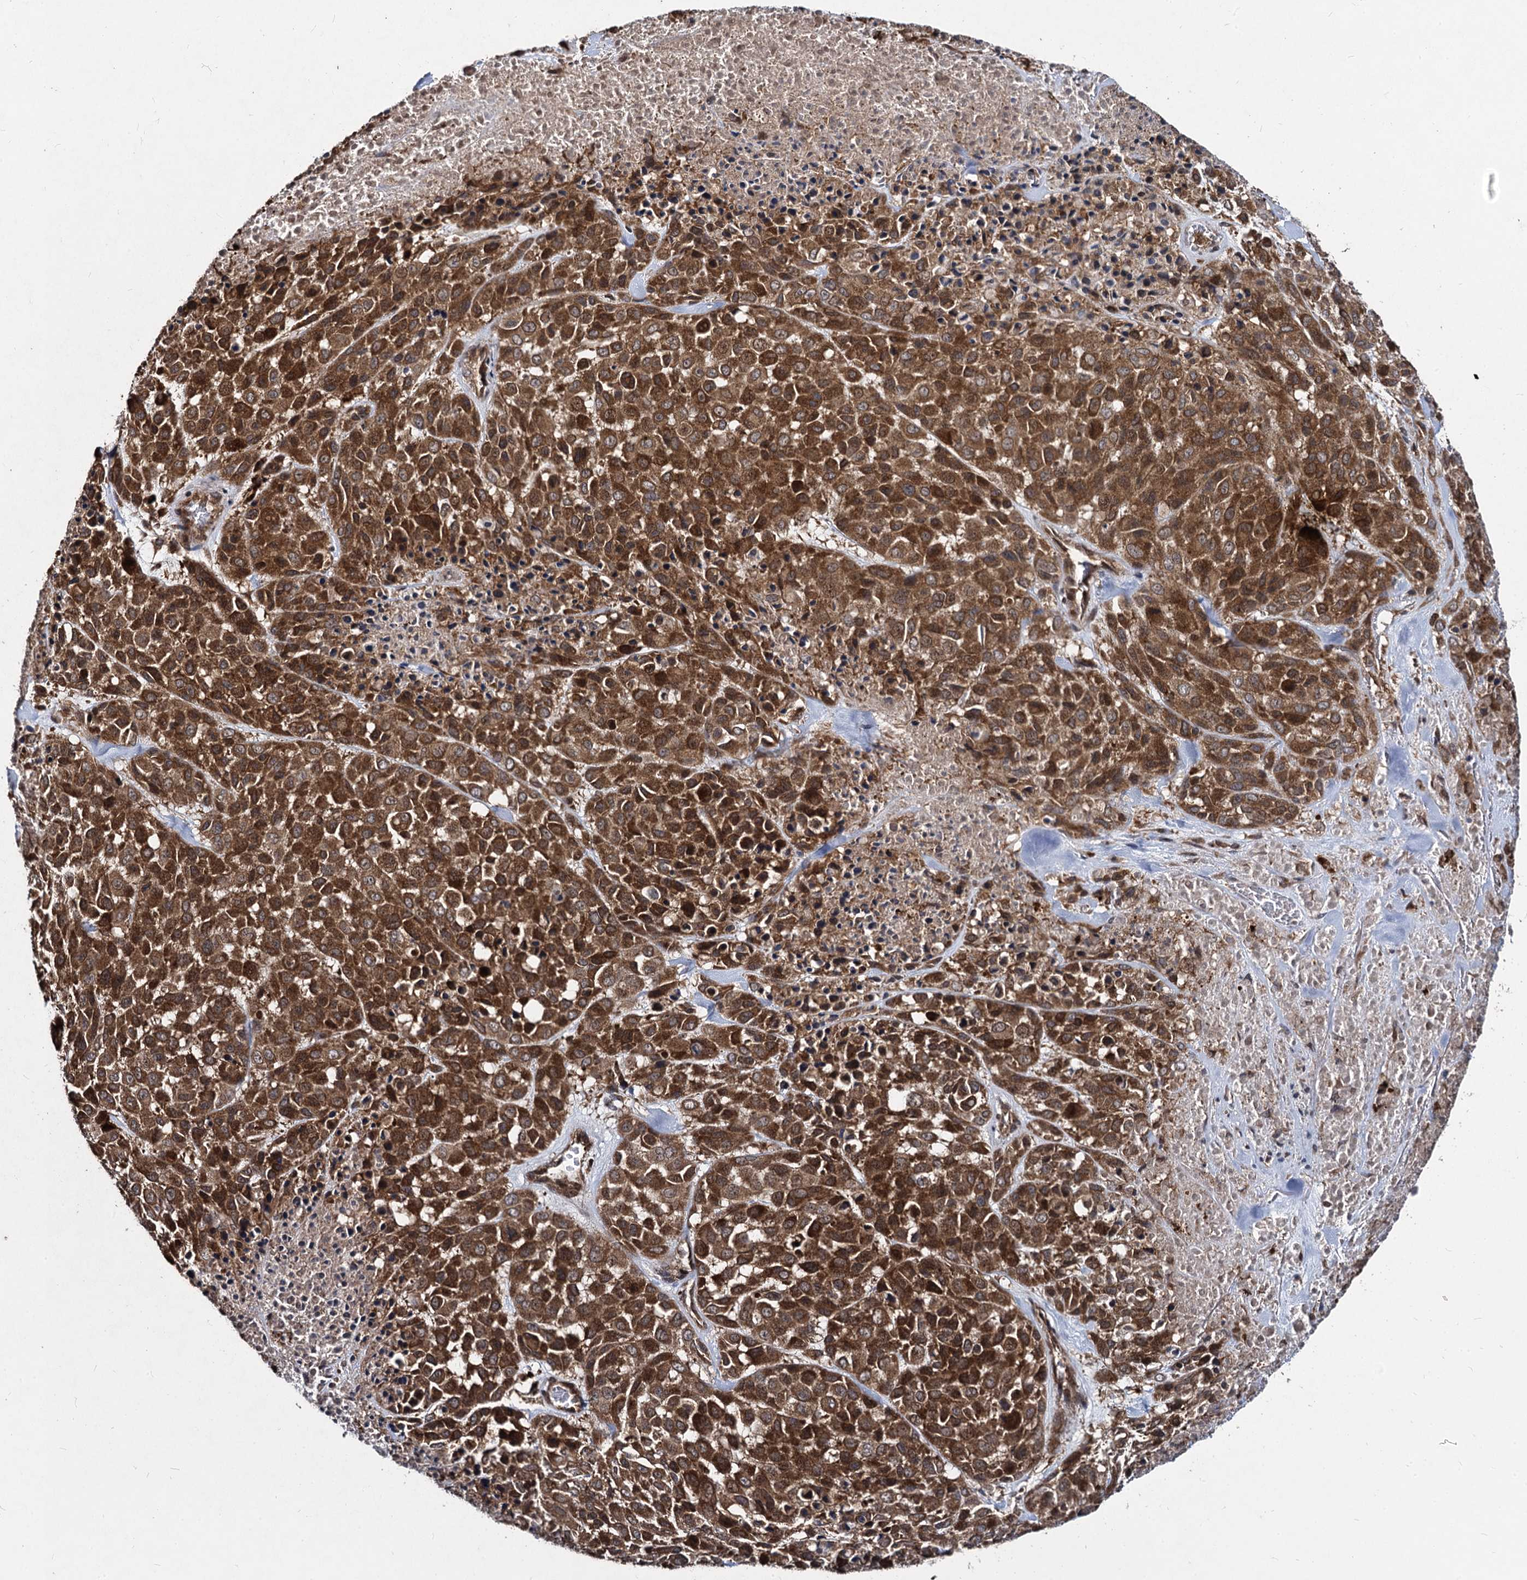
{"staining": {"intensity": "moderate", "quantity": ">75%", "location": "cytoplasmic/membranous"}, "tissue": "melanoma", "cell_type": "Tumor cells", "image_type": "cancer", "snomed": [{"axis": "morphology", "description": "Malignant melanoma, Metastatic site"}, {"axis": "topography", "description": "Skin"}], "caption": "High-power microscopy captured an immunohistochemistry image of malignant melanoma (metastatic site), revealing moderate cytoplasmic/membranous staining in approximately >75% of tumor cells.", "gene": "BCL2L2", "patient": {"sex": "female", "age": 81}}